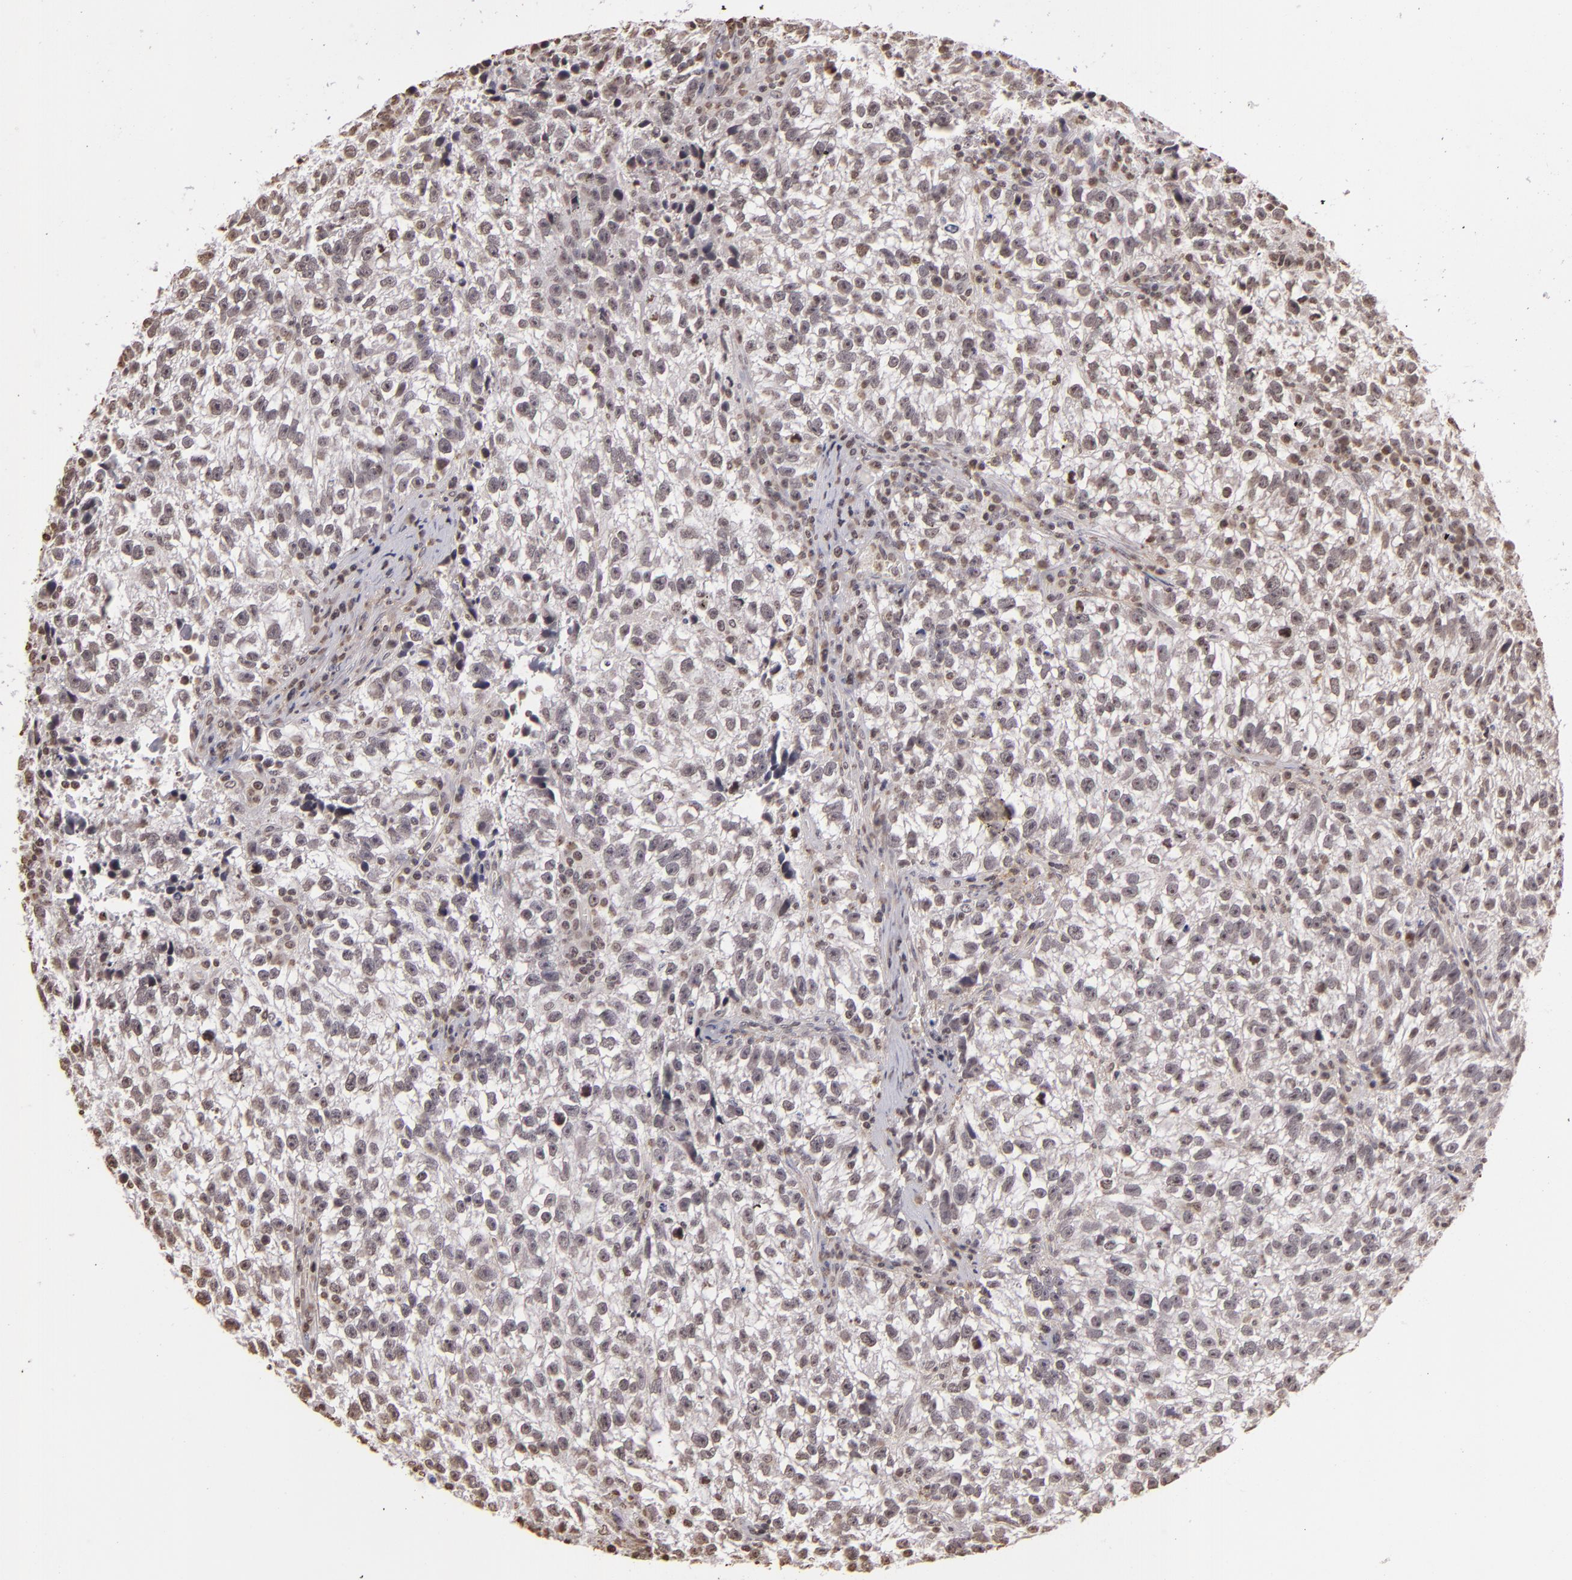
{"staining": {"intensity": "negative", "quantity": "none", "location": "none"}, "tissue": "testis cancer", "cell_type": "Tumor cells", "image_type": "cancer", "snomed": [{"axis": "morphology", "description": "Seminoma, NOS"}, {"axis": "topography", "description": "Testis"}], "caption": "Immunohistochemical staining of human testis cancer demonstrates no significant positivity in tumor cells.", "gene": "THRB", "patient": {"sex": "male", "age": 38}}